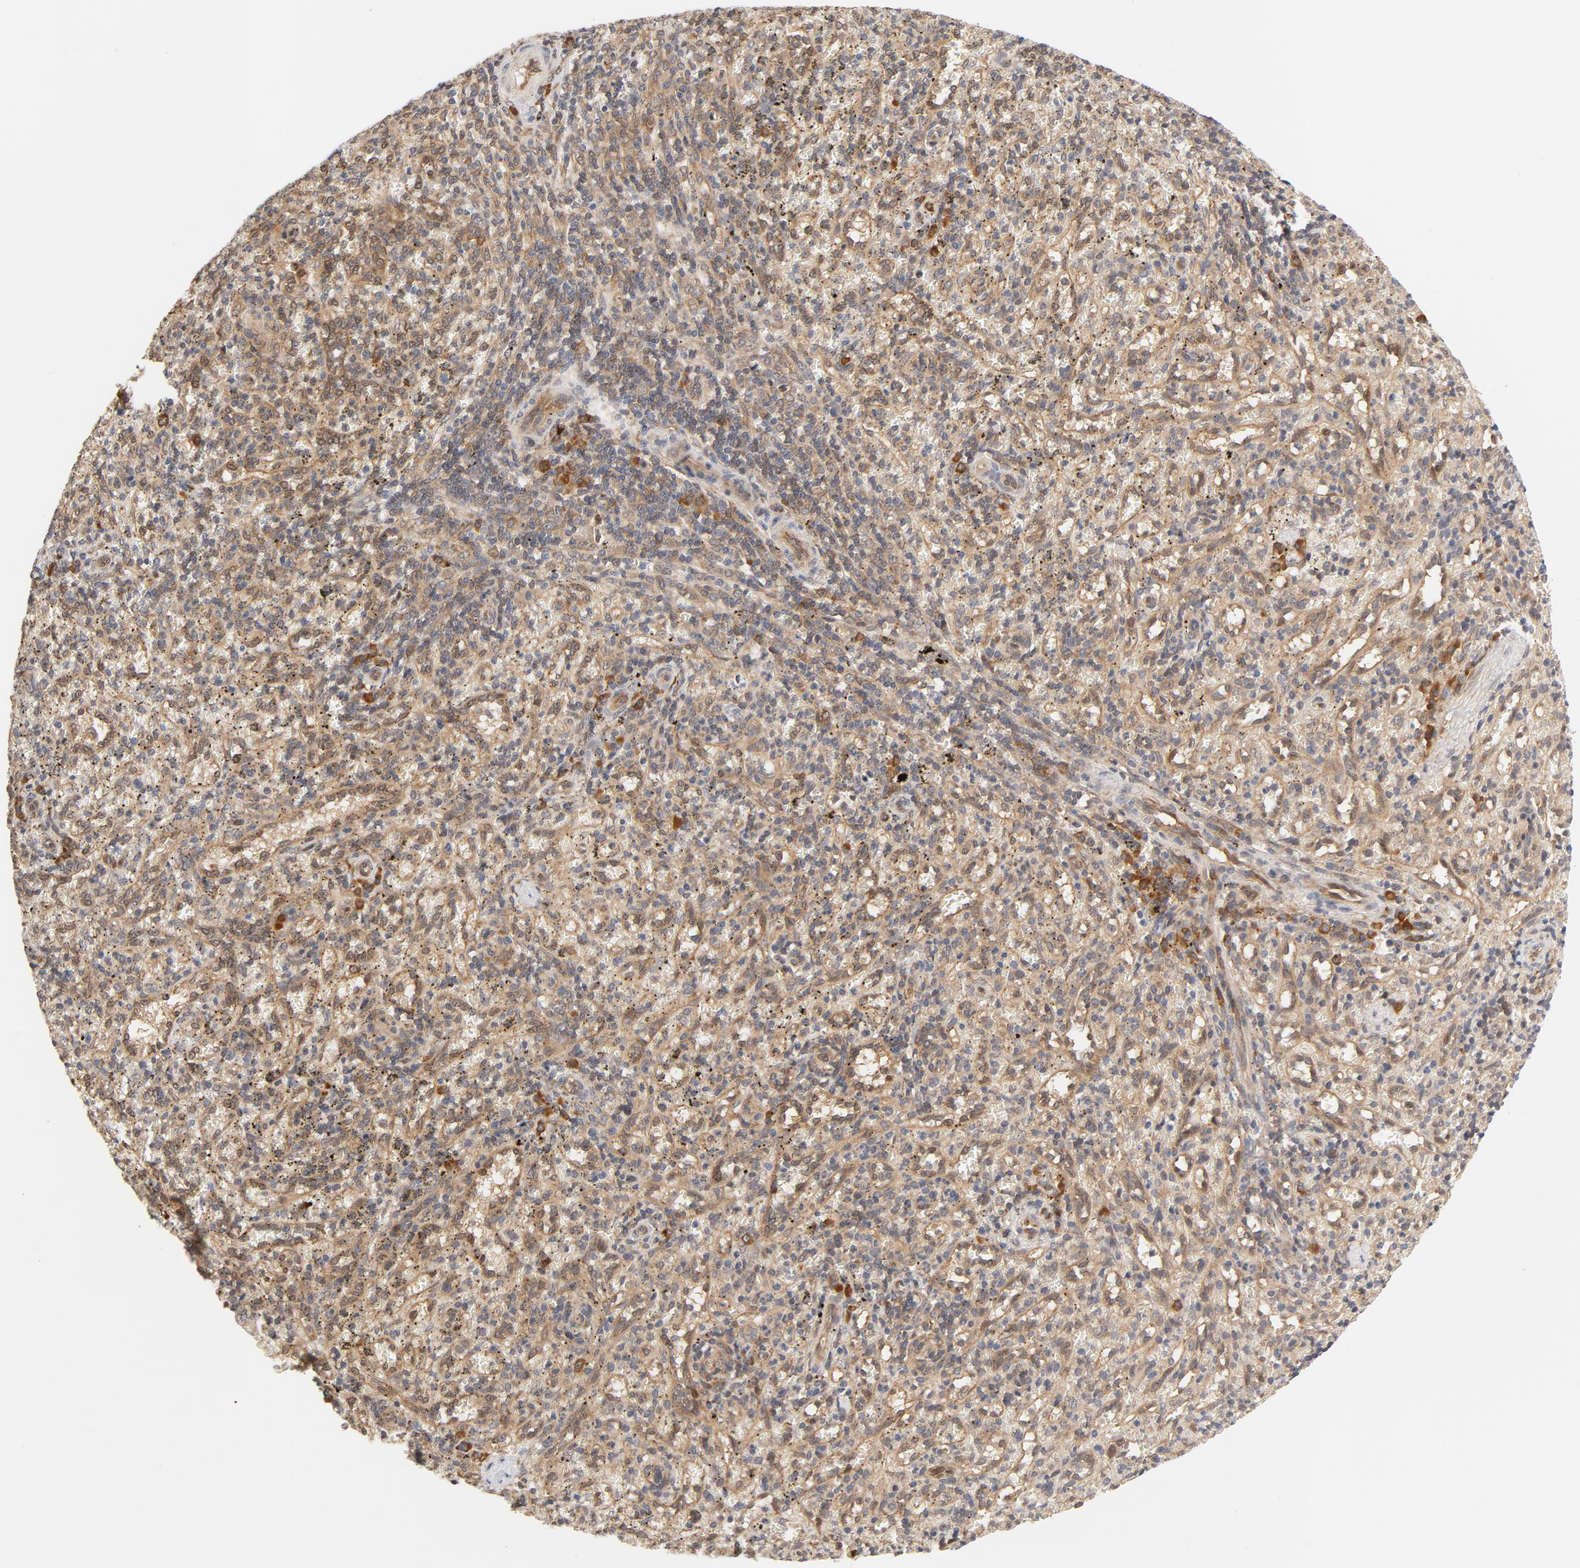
{"staining": {"intensity": "weak", "quantity": "<25%", "location": "cytoplasmic/membranous"}, "tissue": "spleen", "cell_type": "Cells in red pulp", "image_type": "normal", "snomed": [{"axis": "morphology", "description": "Normal tissue, NOS"}, {"axis": "topography", "description": "Spleen"}], "caption": "This is an immunohistochemistry histopathology image of benign human spleen. There is no expression in cells in red pulp.", "gene": "EIF4E", "patient": {"sex": "female", "age": 10}}